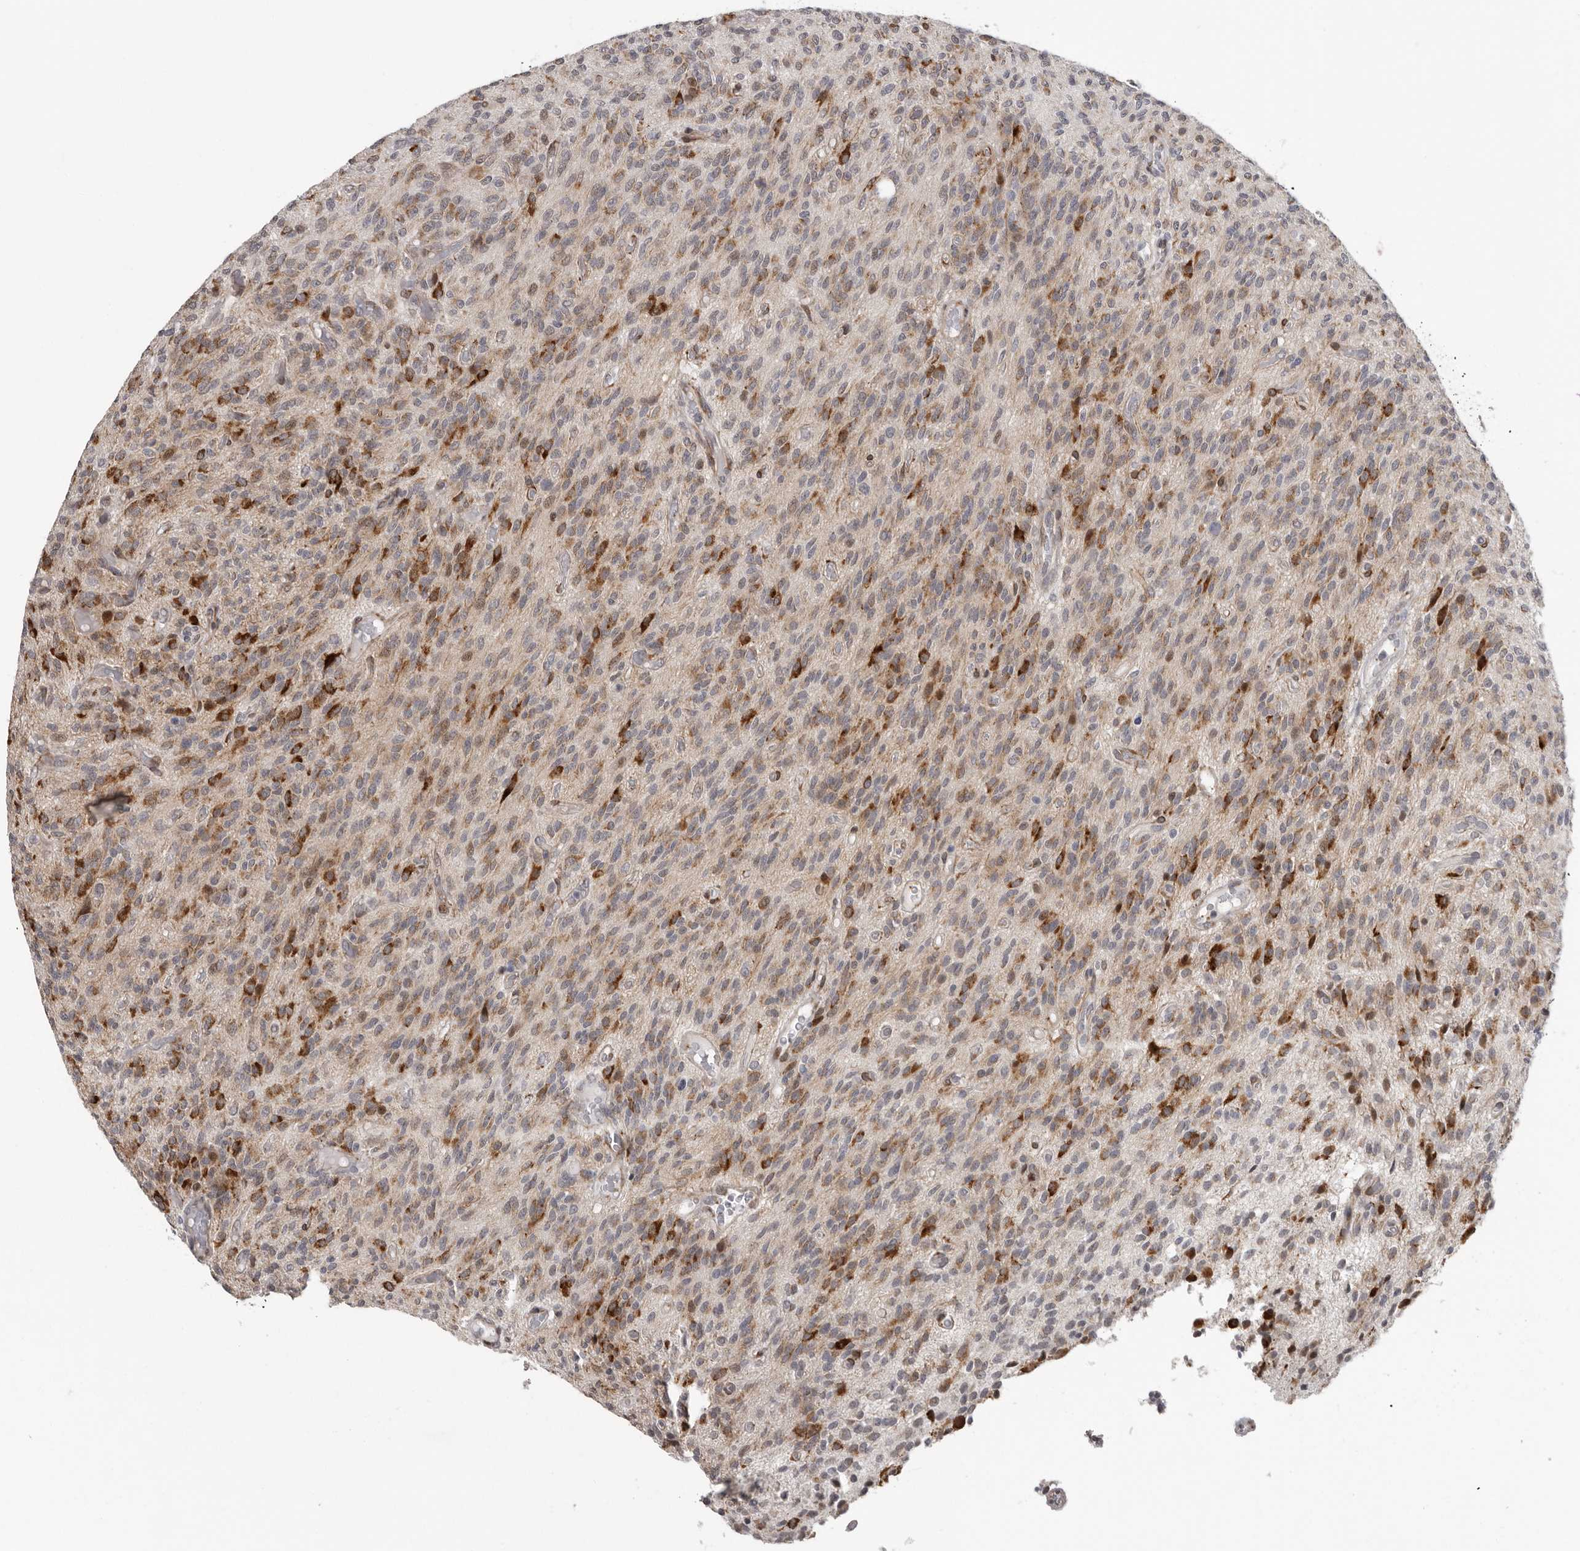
{"staining": {"intensity": "strong", "quantity": "<25%", "location": "cytoplasmic/membranous"}, "tissue": "glioma", "cell_type": "Tumor cells", "image_type": "cancer", "snomed": [{"axis": "morphology", "description": "Glioma, malignant, High grade"}, {"axis": "topography", "description": "Brain"}], "caption": "Glioma stained for a protein shows strong cytoplasmic/membranous positivity in tumor cells.", "gene": "RALGPS2", "patient": {"sex": "male", "age": 34}}